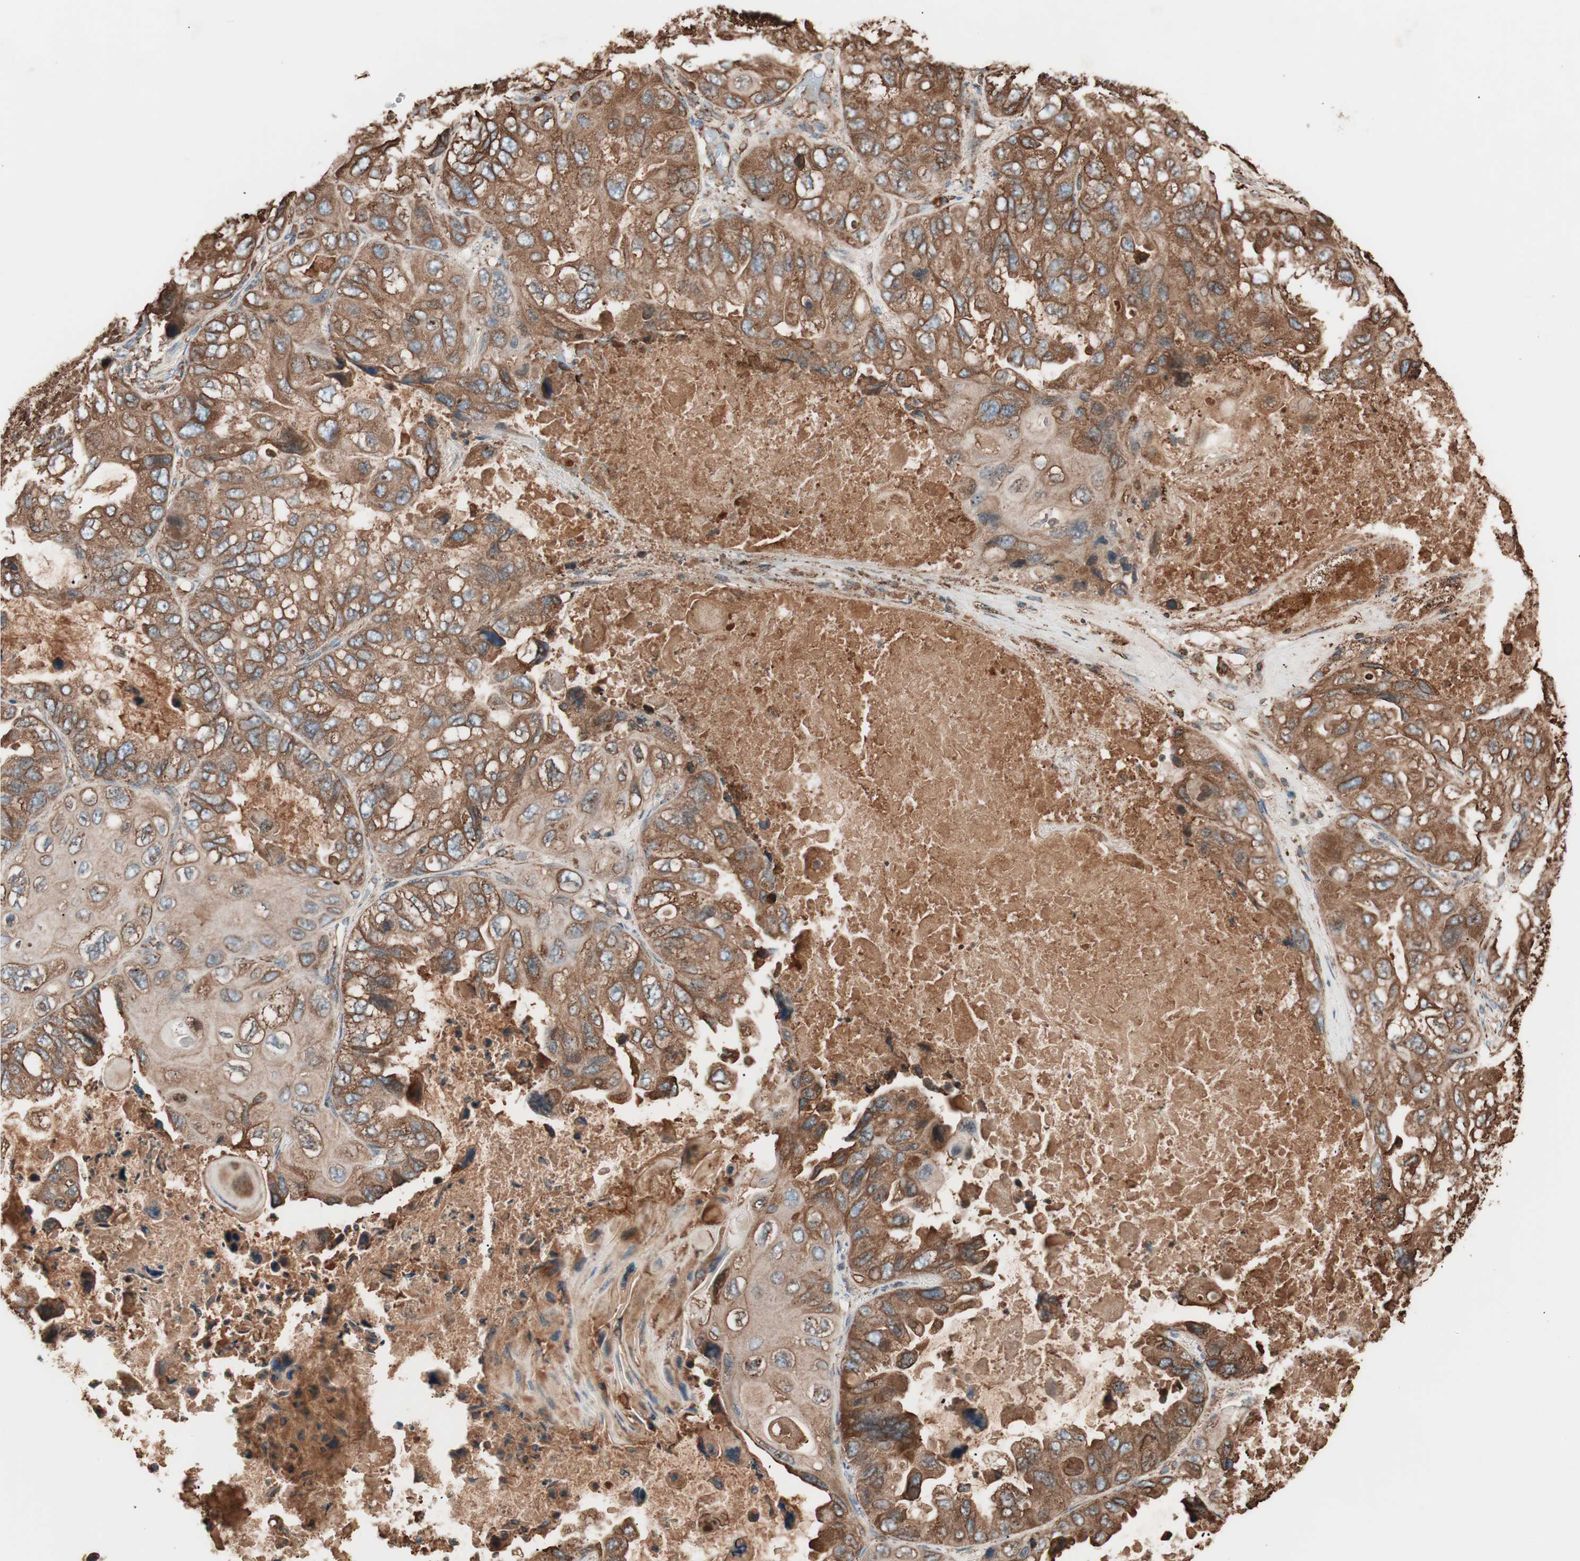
{"staining": {"intensity": "moderate", "quantity": ">75%", "location": "cytoplasmic/membranous"}, "tissue": "lung cancer", "cell_type": "Tumor cells", "image_type": "cancer", "snomed": [{"axis": "morphology", "description": "Squamous cell carcinoma, NOS"}, {"axis": "topography", "description": "Lung"}], "caption": "Protein expression analysis of lung cancer shows moderate cytoplasmic/membranous expression in about >75% of tumor cells.", "gene": "VEGFA", "patient": {"sex": "female", "age": 73}}